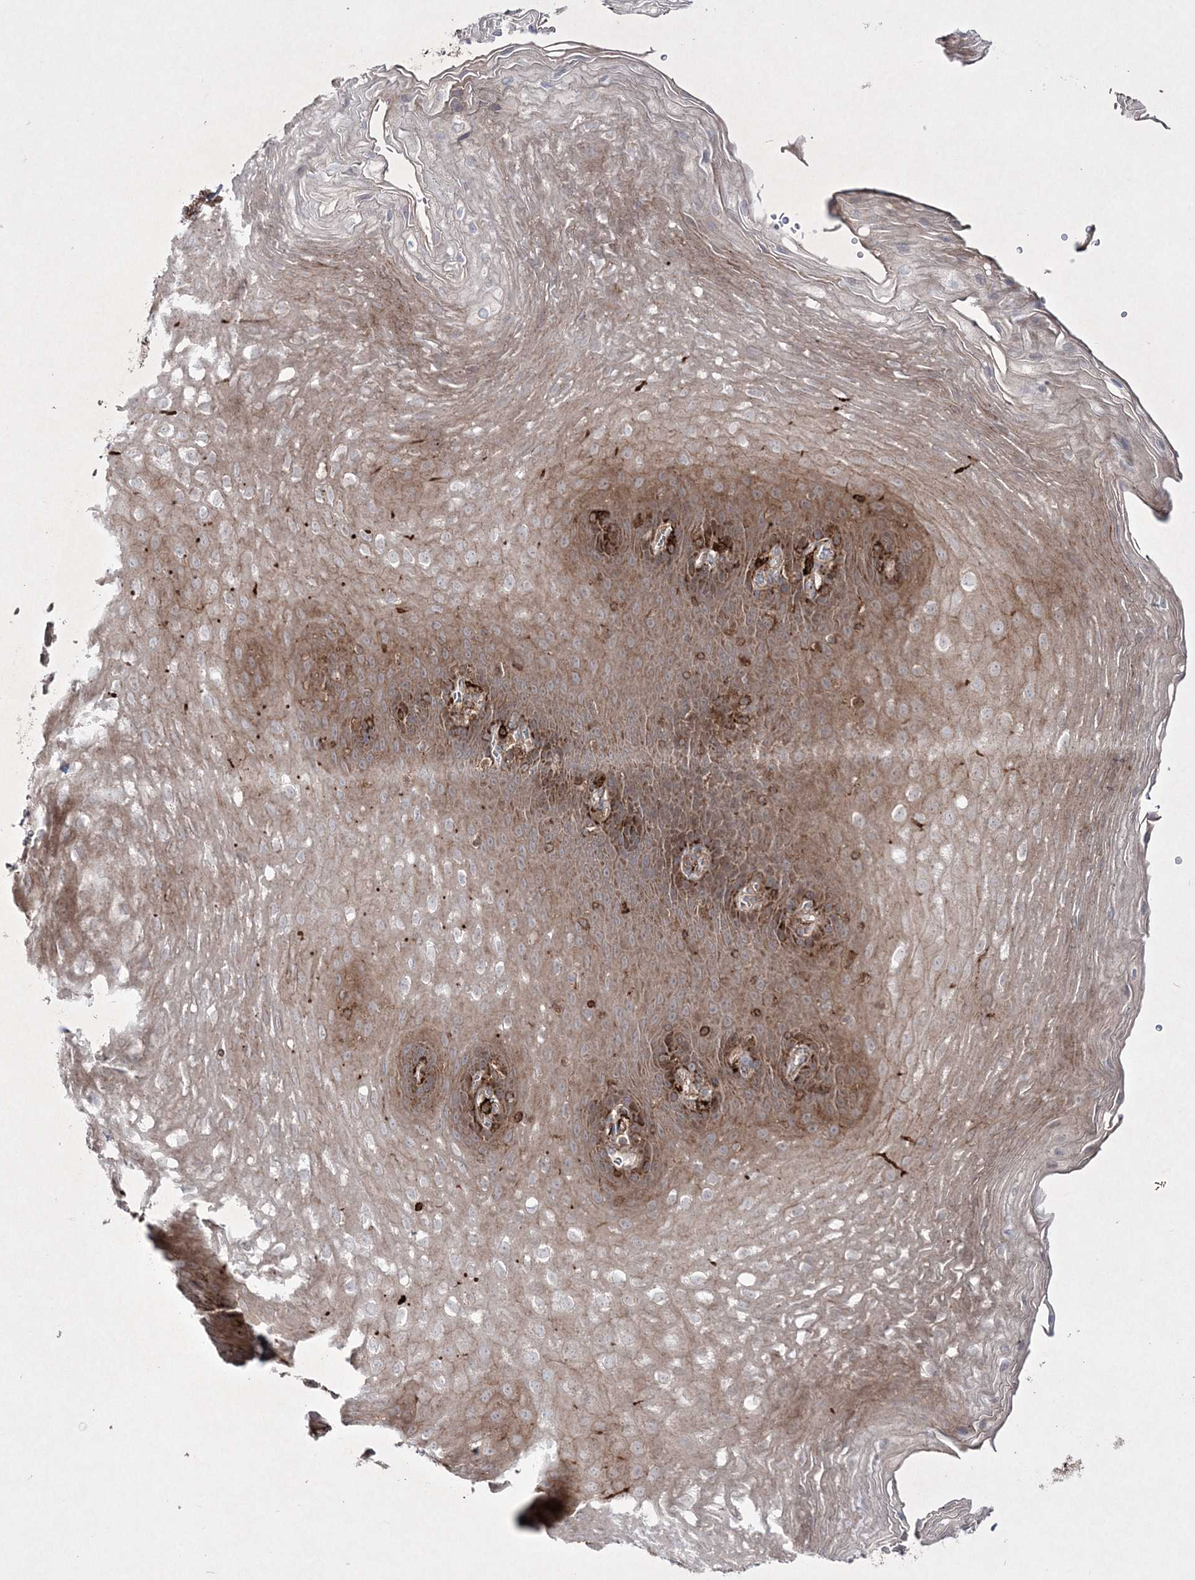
{"staining": {"intensity": "strong", "quantity": "<25%", "location": "cytoplasmic/membranous"}, "tissue": "esophagus", "cell_type": "Squamous epithelial cells", "image_type": "normal", "snomed": [{"axis": "morphology", "description": "Normal tissue, NOS"}, {"axis": "topography", "description": "Esophagus"}], "caption": "IHC histopathology image of benign esophagus: esophagus stained using immunohistochemistry shows medium levels of strong protein expression localized specifically in the cytoplasmic/membranous of squamous epithelial cells, appearing as a cytoplasmic/membranous brown color.", "gene": "RICTOR", "patient": {"sex": "female", "age": 66}}